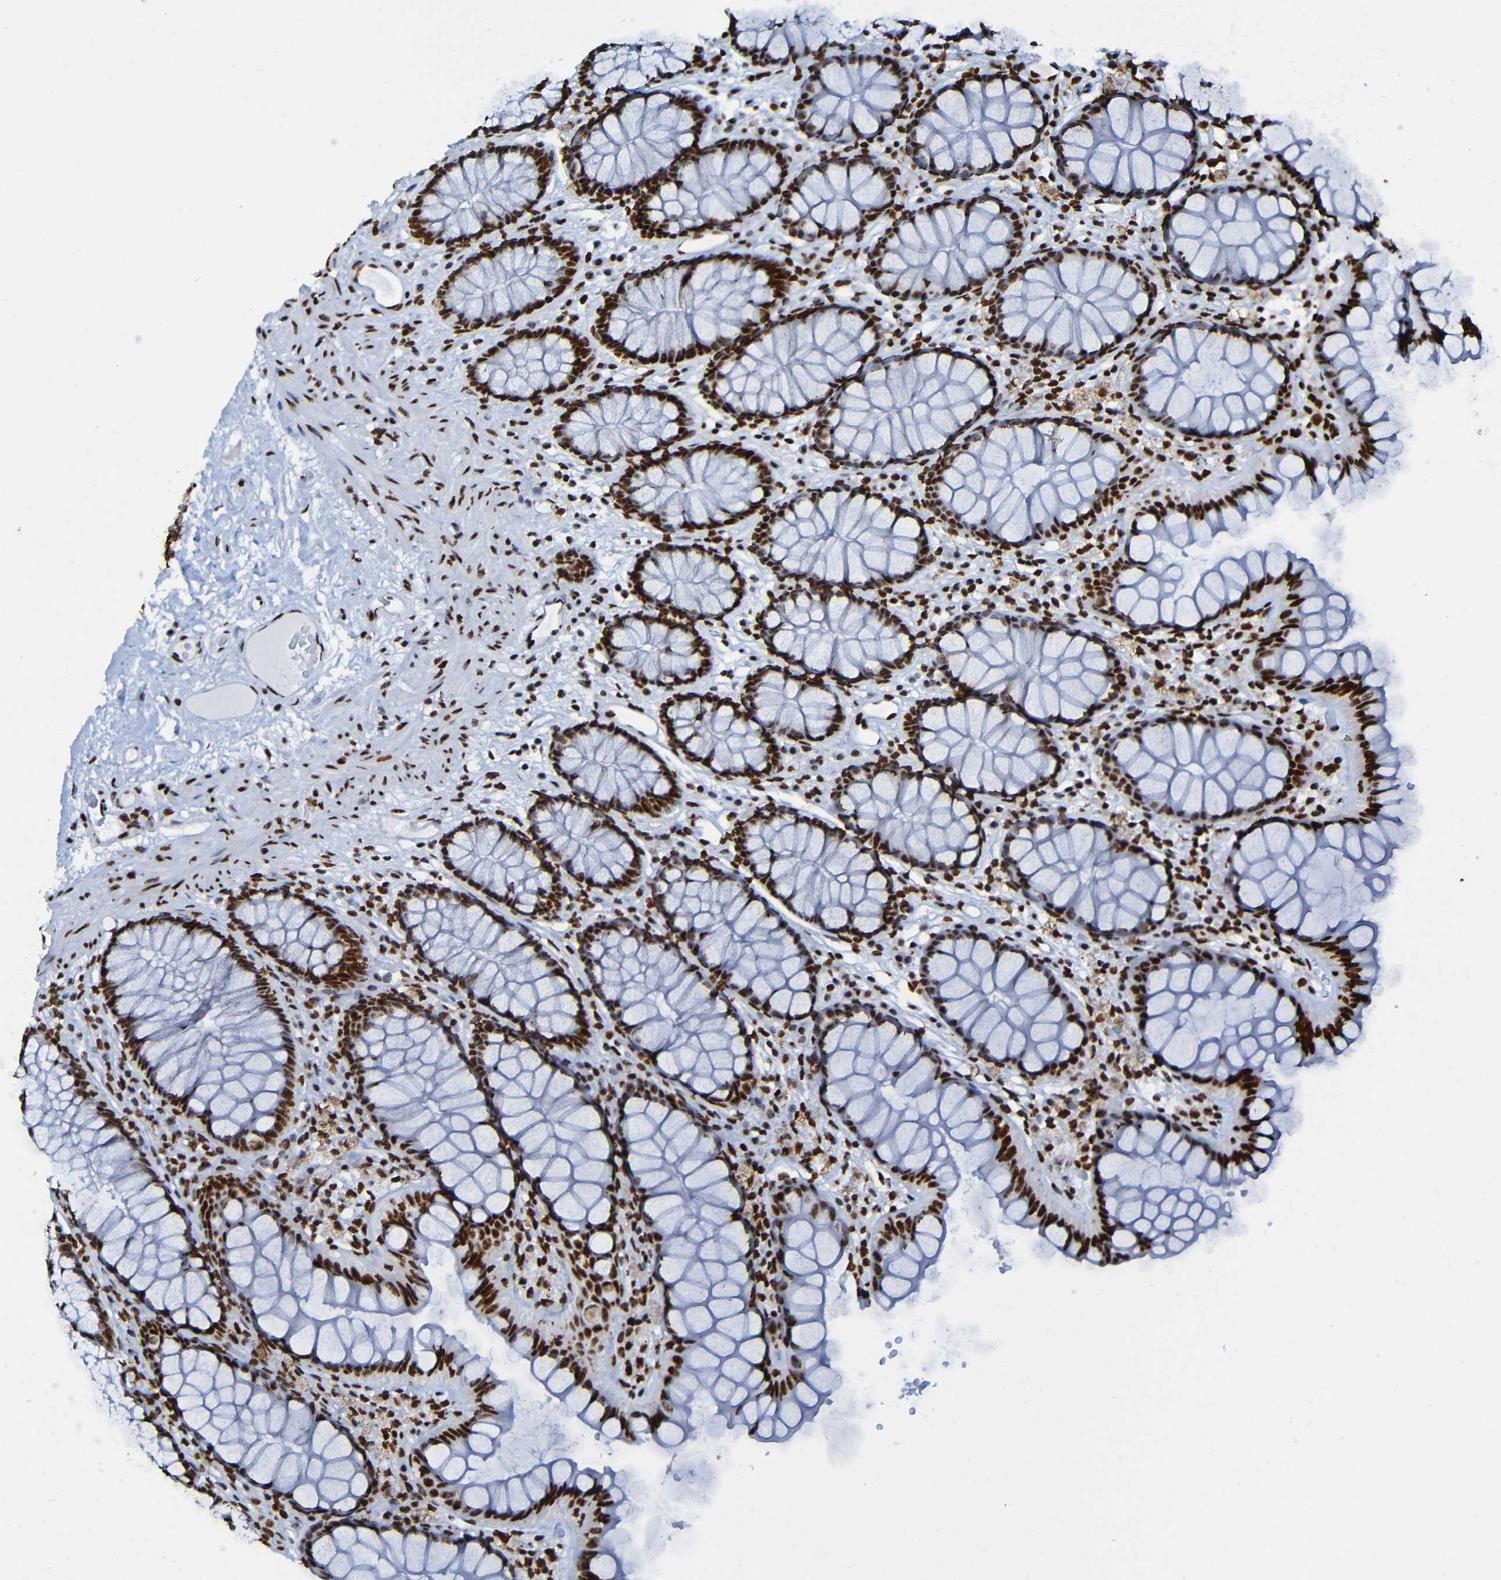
{"staining": {"intensity": "strong", "quantity": ">75%", "location": "nuclear"}, "tissue": "colon", "cell_type": "Endothelial cells", "image_type": "normal", "snomed": [{"axis": "morphology", "description": "Normal tissue, NOS"}, {"axis": "topography", "description": "Colon"}], "caption": "Colon stained with DAB (3,3'-diaminobenzidine) immunohistochemistry shows high levels of strong nuclear positivity in approximately >75% of endothelial cells.", "gene": "SRSF3", "patient": {"sex": "female", "age": 55}}